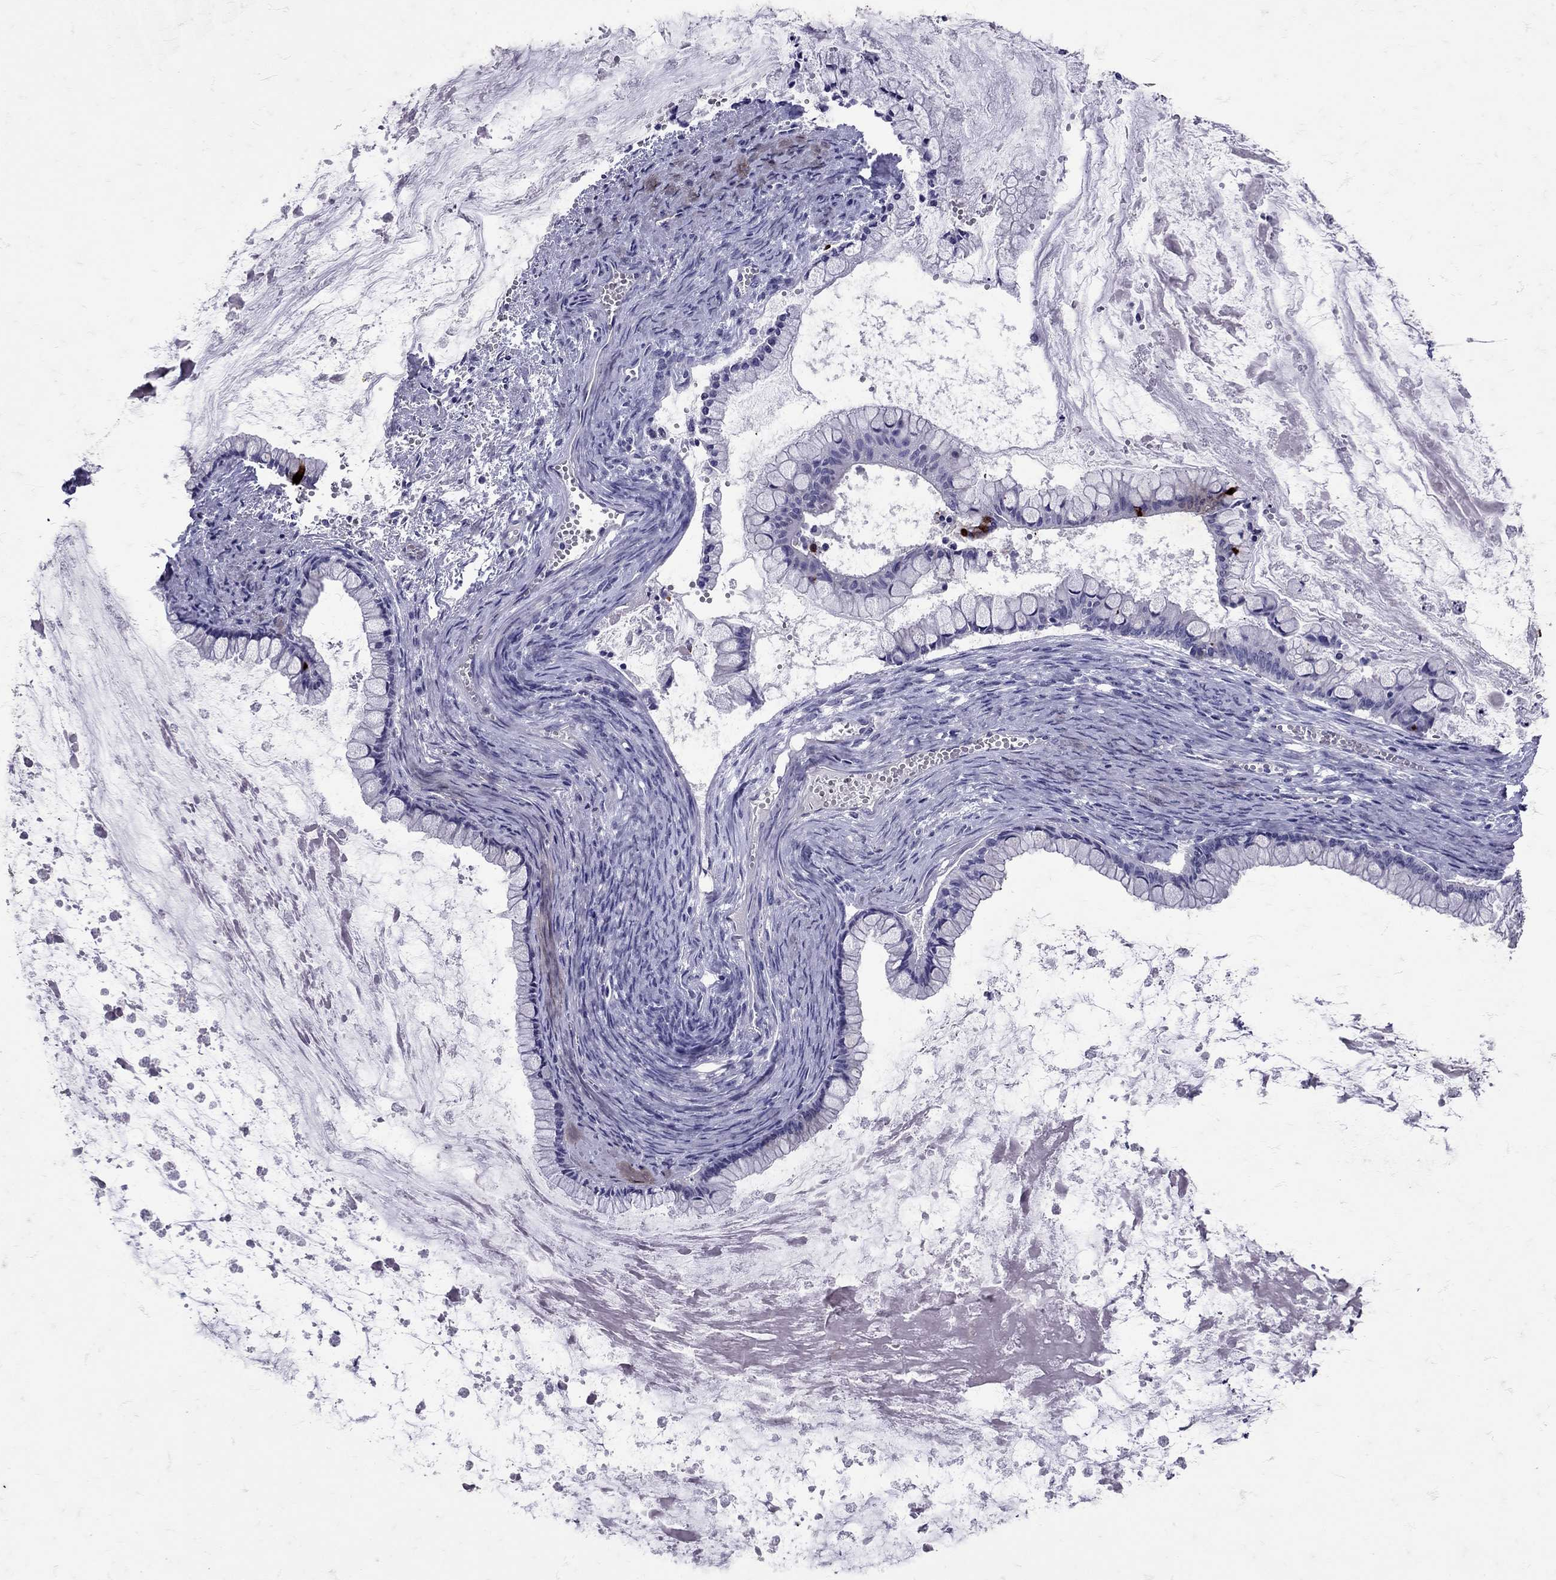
{"staining": {"intensity": "negative", "quantity": "none", "location": "none"}, "tissue": "ovarian cancer", "cell_type": "Tumor cells", "image_type": "cancer", "snomed": [{"axis": "morphology", "description": "Cystadenocarcinoma, mucinous, NOS"}, {"axis": "topography", "description": "Ovary"}], "caption": "This image is of mucinous cystadenocarcinoma (ovarian) stained with immunohistochemistry to label a protein in brown with the nuclei are counter-stained blue. There is no staining in tumor cells.", "gene": "SST", "patient": {"sex": "female", "age": 67}}